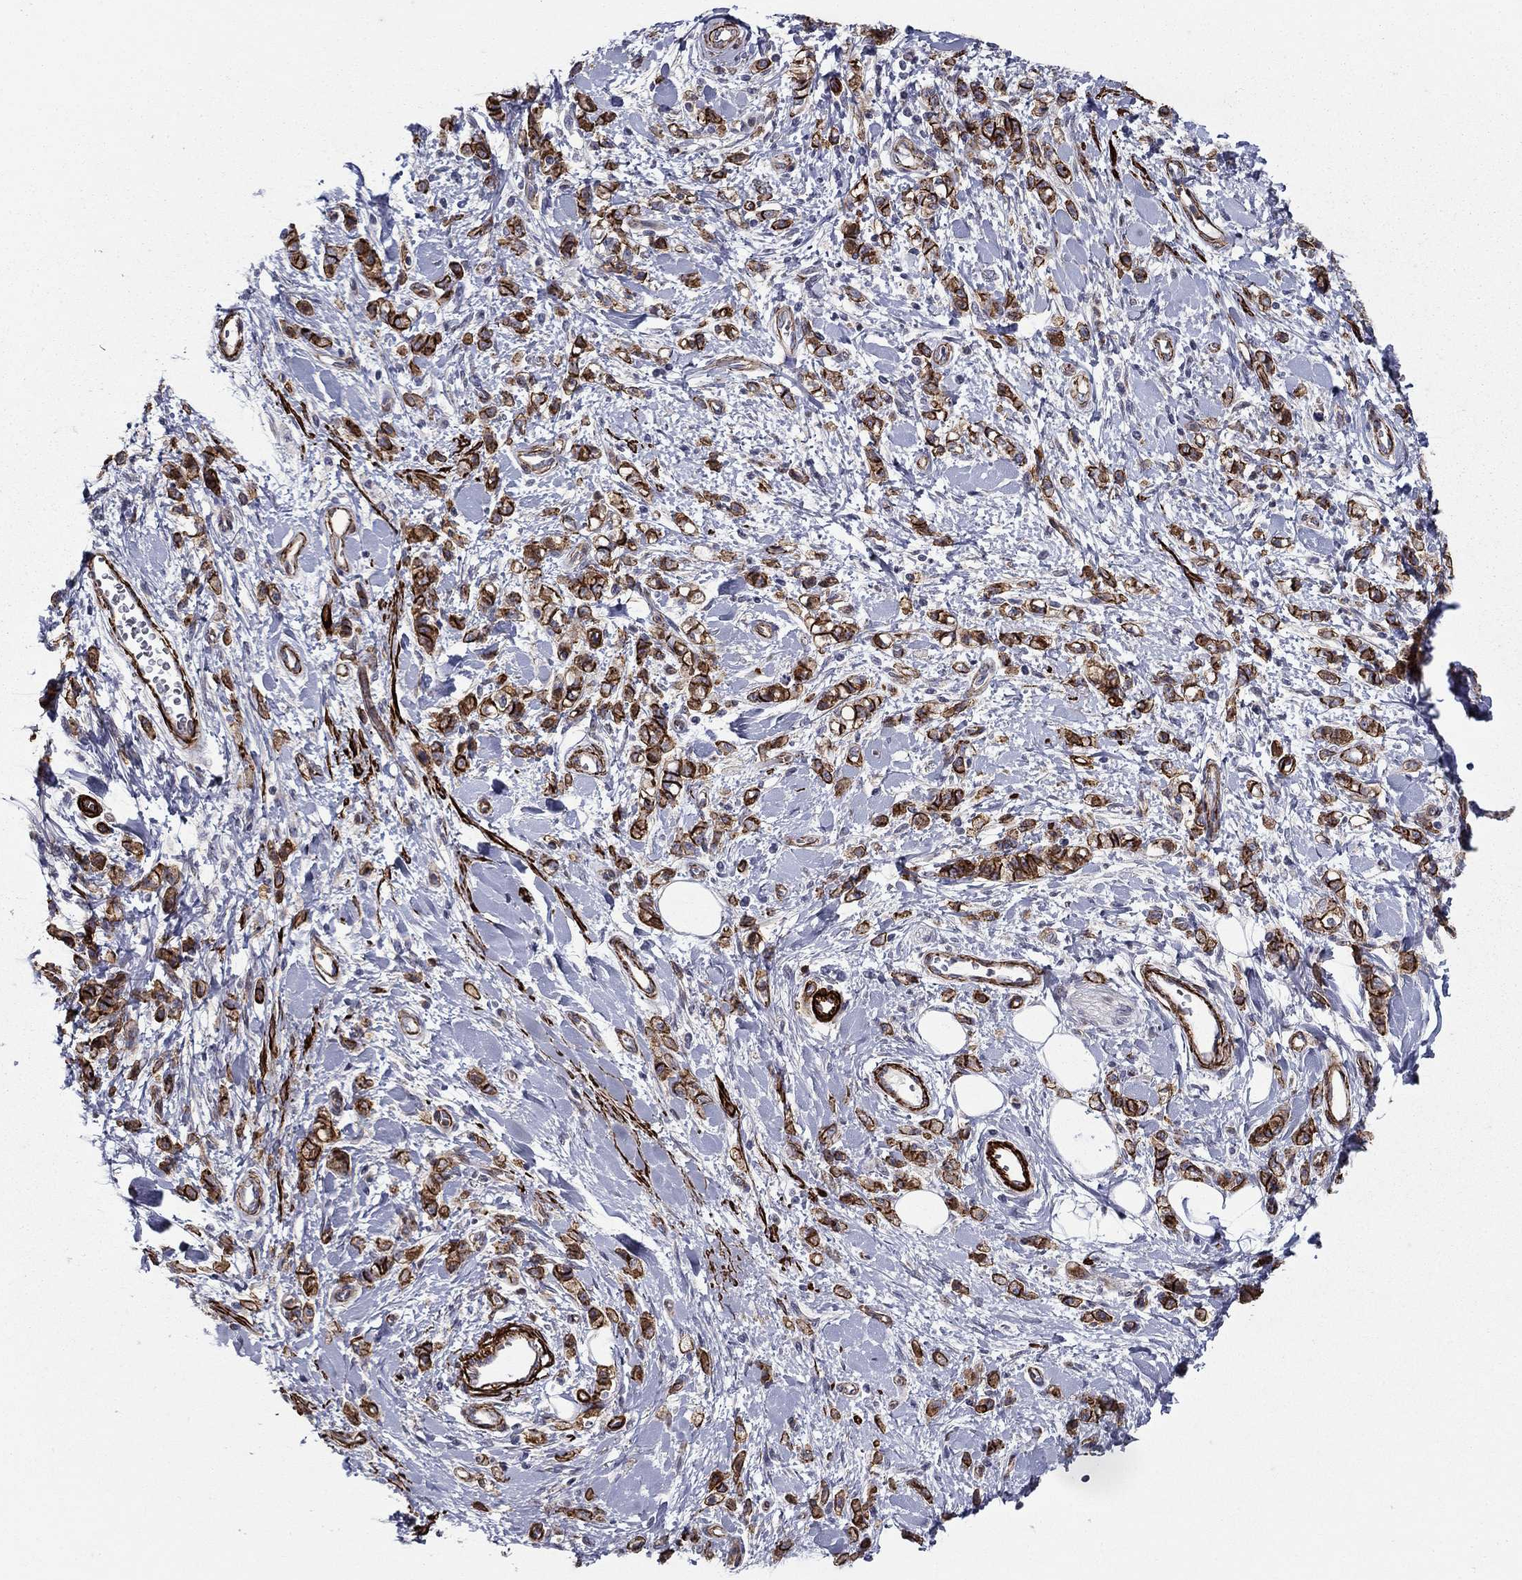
{"staining": {"intensity": "strong", "quantity": ">75%", "location": "cytoplasmic/membranous"}, "tissue": "stomach cancer", "cell_type": "Tumor cells", "image_type": "cancer", "snomed": [{"axis": "morphology", "description": "Adenocarcinoma, NOS"}, {"axis": "topography", "description": "Stomach"}], "caption": "Protein expression analysis of human adenocarcinoma (stomach) reveals strong cytoplasmic/membranous expression in approximately >75% of tumor cells.", "gene": "KRBA1", "patient": {"sex": "male", "age": 77}}